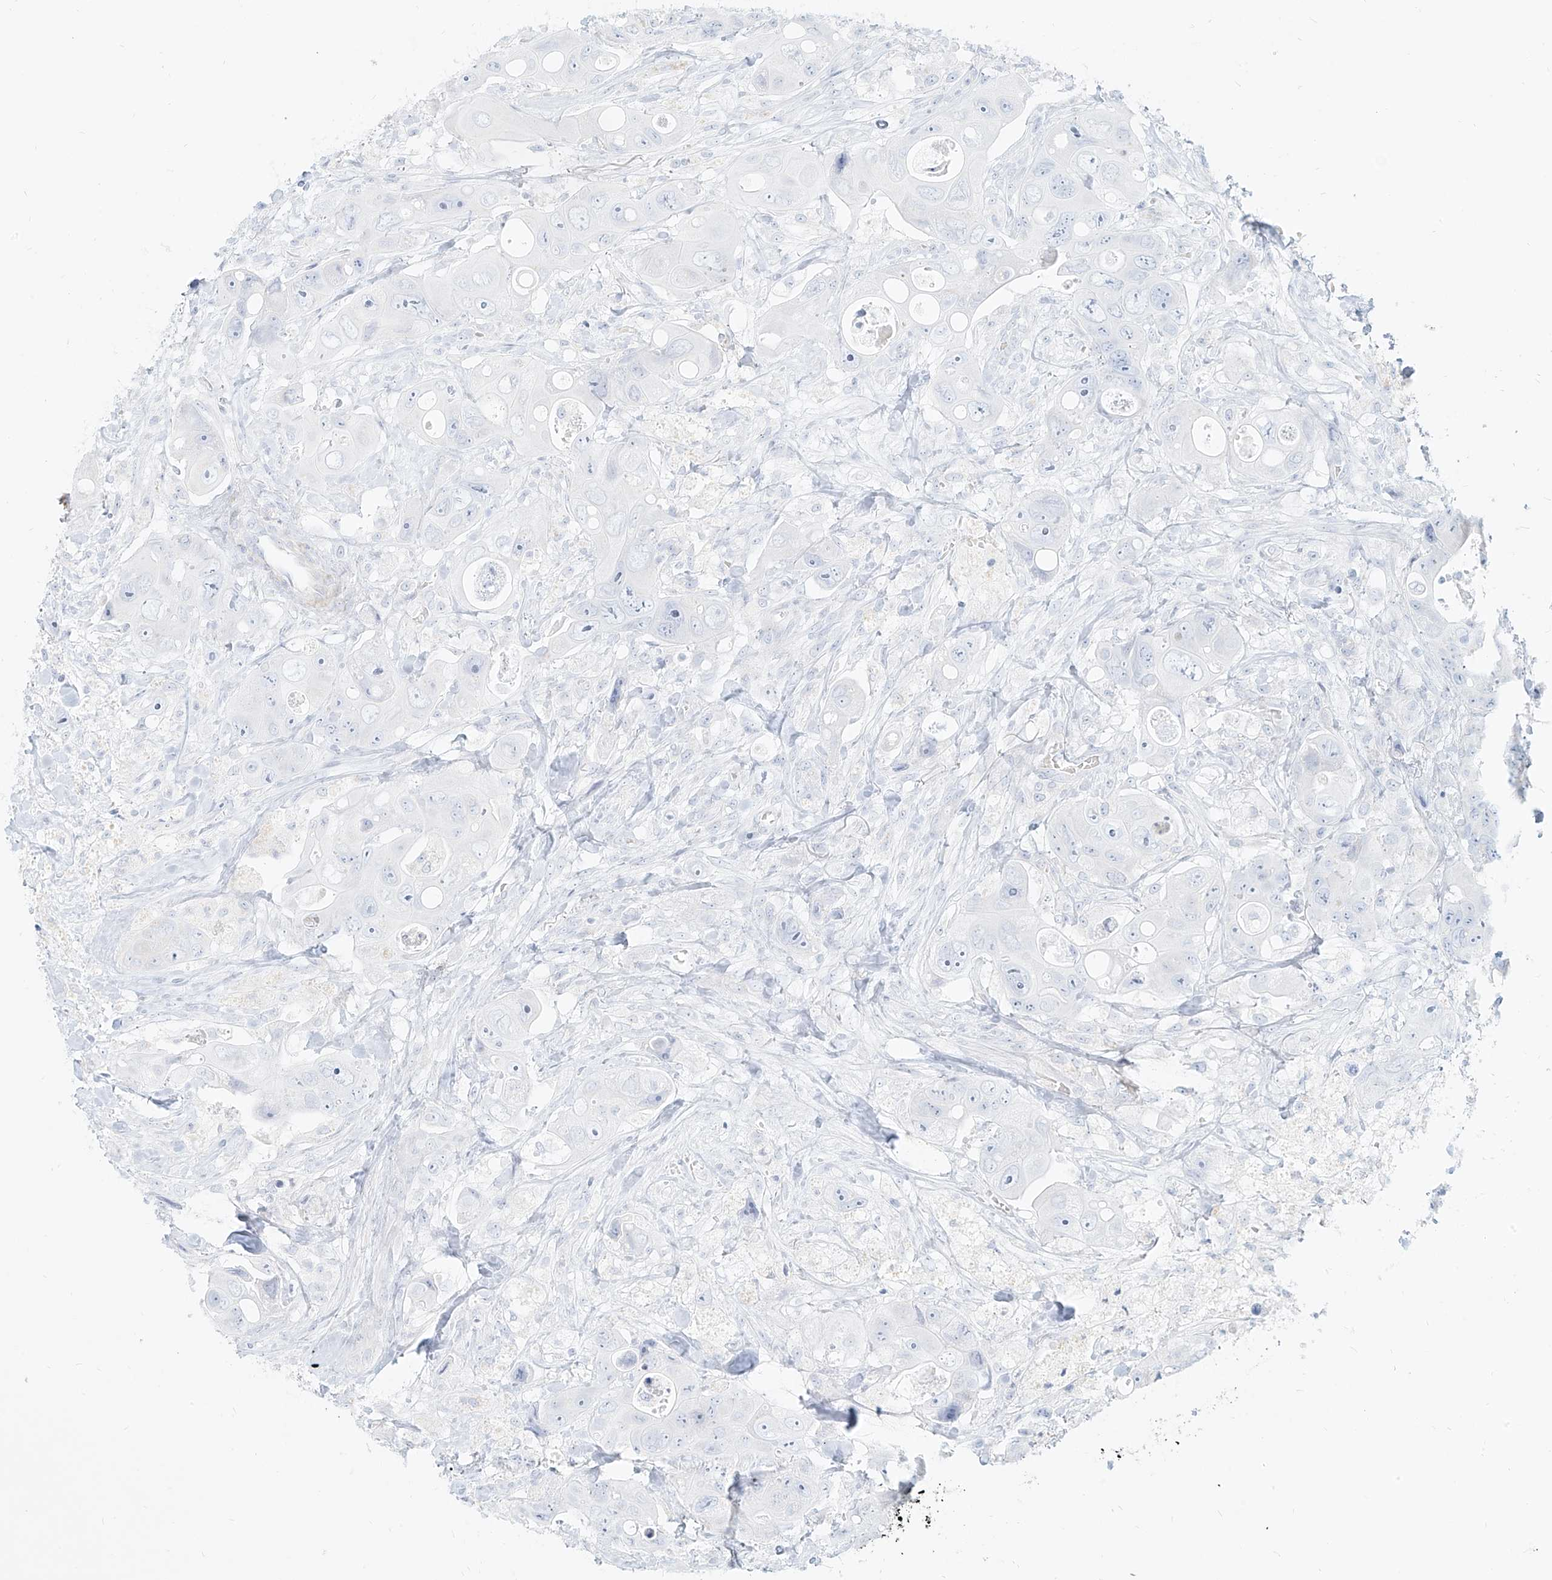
{"staining": {"intensity": "negative", "quantity": "none", "location": "none"}, "tissue": "colorectal cancer", "cell_type": "Tumor cells", "image_type": "cancer", "snomed": [{"axis": "morphology", "description": "Adenocarcinoma, NOS"}, {"axis": "topography", "description": "Colon"}], "caption": "There is no significant positivity in tumor cells of colorectal cancer.", "gene": "ITPKB", "patient": {"sex": "female", "age": 46}}